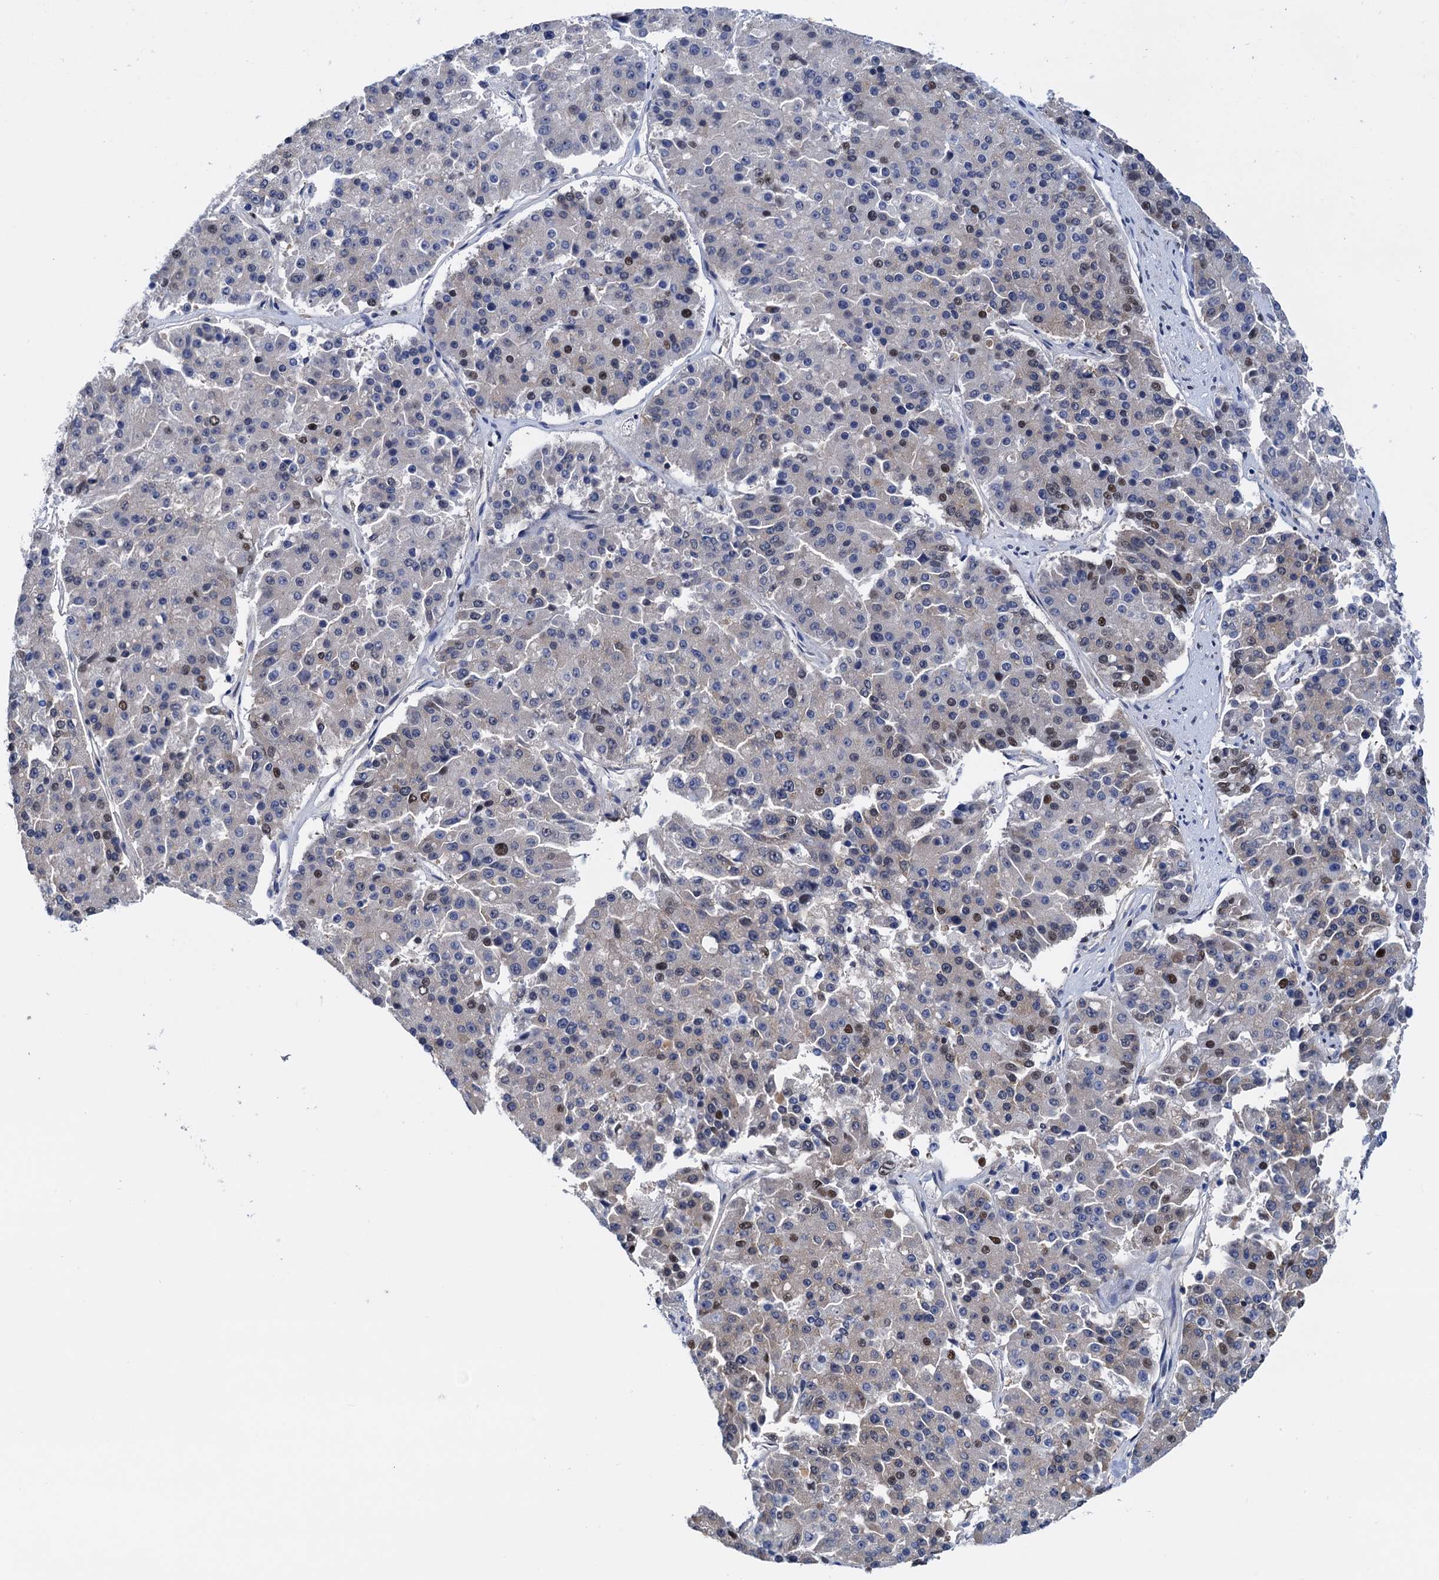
{"staining": {"intensity": "moderate", "quantity": "<25%", "location": "nuclear"}, "tissue": "pancreatic cancer", "cell_type": "Tumor cells", "image_type": "cancer", "snomed": [{"axis": "morphology", "description": "Adenocarcinoma, NOS"}, {"axis": "topography", "description": "Pancreas"}], "caption": "A brown stain labels moderate nuclear expression of a protein in pancreatic cancer (adenocarcinoma) tumor cells.", "gene": "SLTM", "patient": {"sex": "male", "age": 50}}